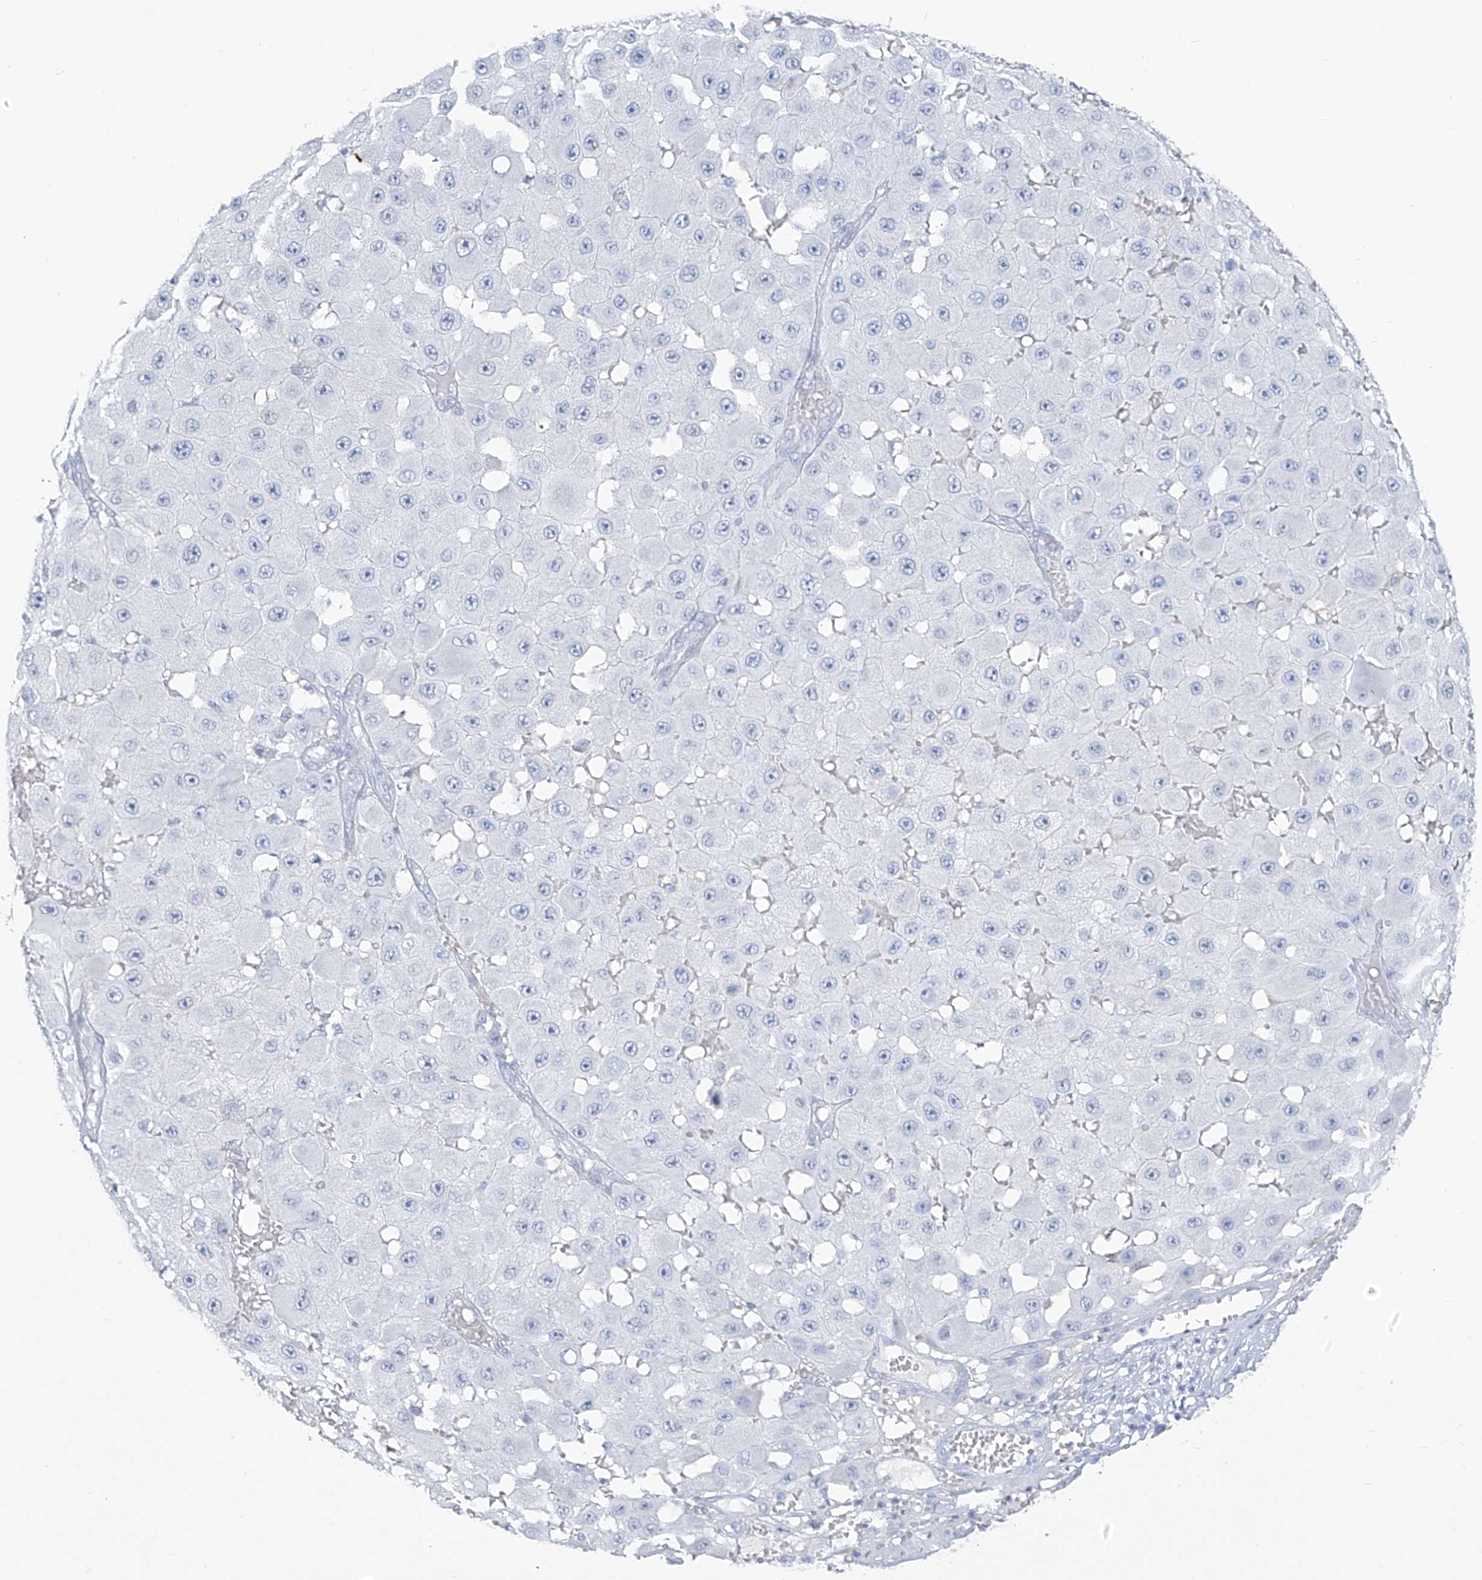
{"staining": {"intensity": "negative", "quantity": "none", "location": "none"}, "tissue": "melanoma", "cell_type": "Tumor cells", "image_type": "cancer", "snomed": [{"axis": "morphology", "description": "Malignant melanoma, NOS"}, {"axis": "topography", "description": "Skin"}], "caption": "An image of melanoma stained for a protein exhibits no brown staining in tumor cells.", "gene": "CX3CR1", "patient": {"sex": "female", "age": 81}}